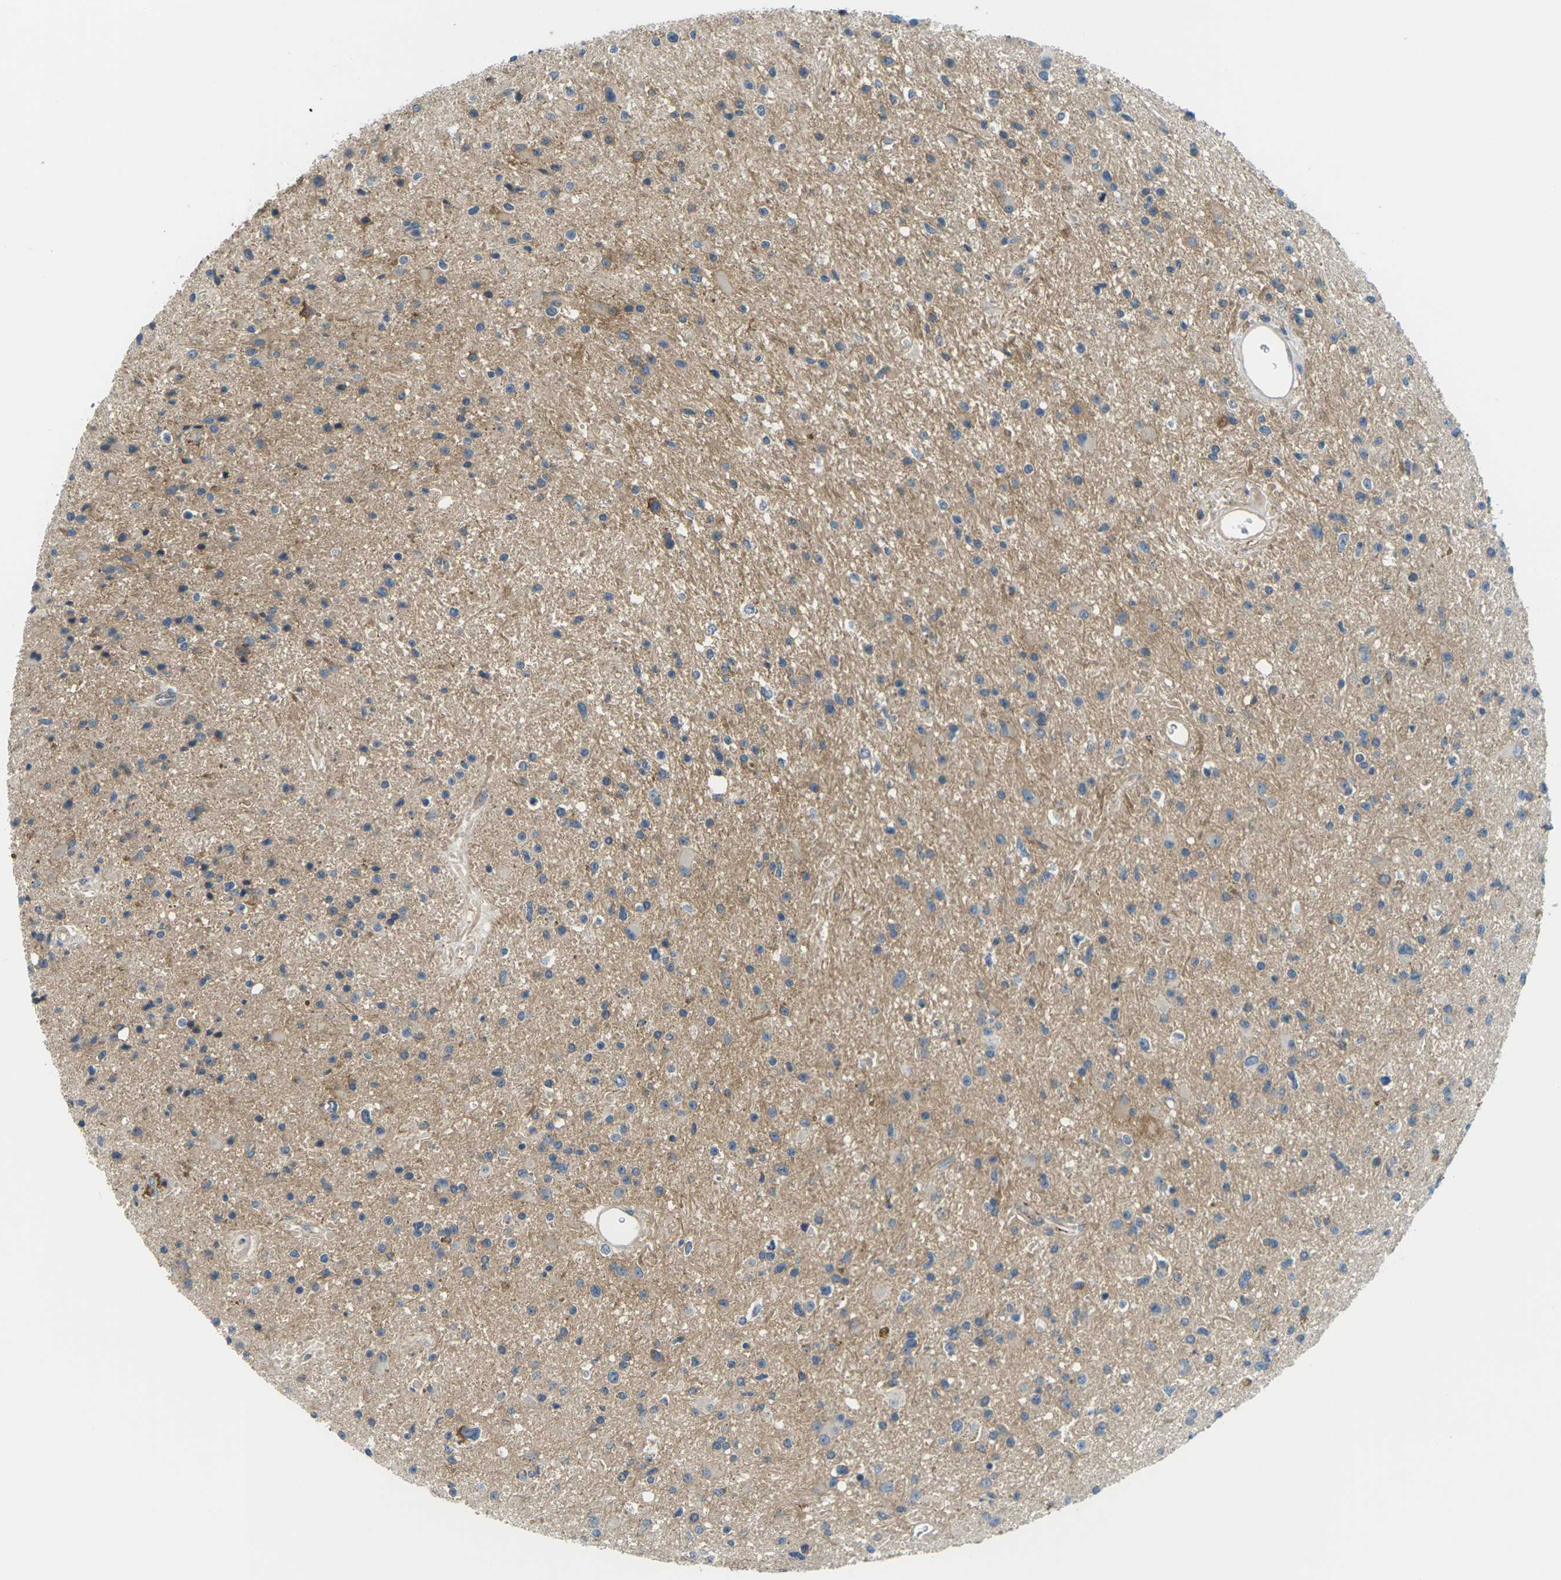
{"staining": {"intensity": "moderate", "quantity": "<25%", "location": "cytoplasmic/membranous"}, "tissue": "glioma", "cell_type": "Tumor cells", "image_type": "cancer", "snomed": [{"axis": "morphology", "description": "Glioma, malignant, High grade"}, {"axis": "topography", "description": "Brain"}], "caption": "DAB immunohistochemical staining of malignant high-grade glioma demonstrates moderate cytoplasmic/membranous protein expression in approximately <25% of tumor cells.", "gene": "SLC13A3", "patient": {"sex": "male", "age": 33}}